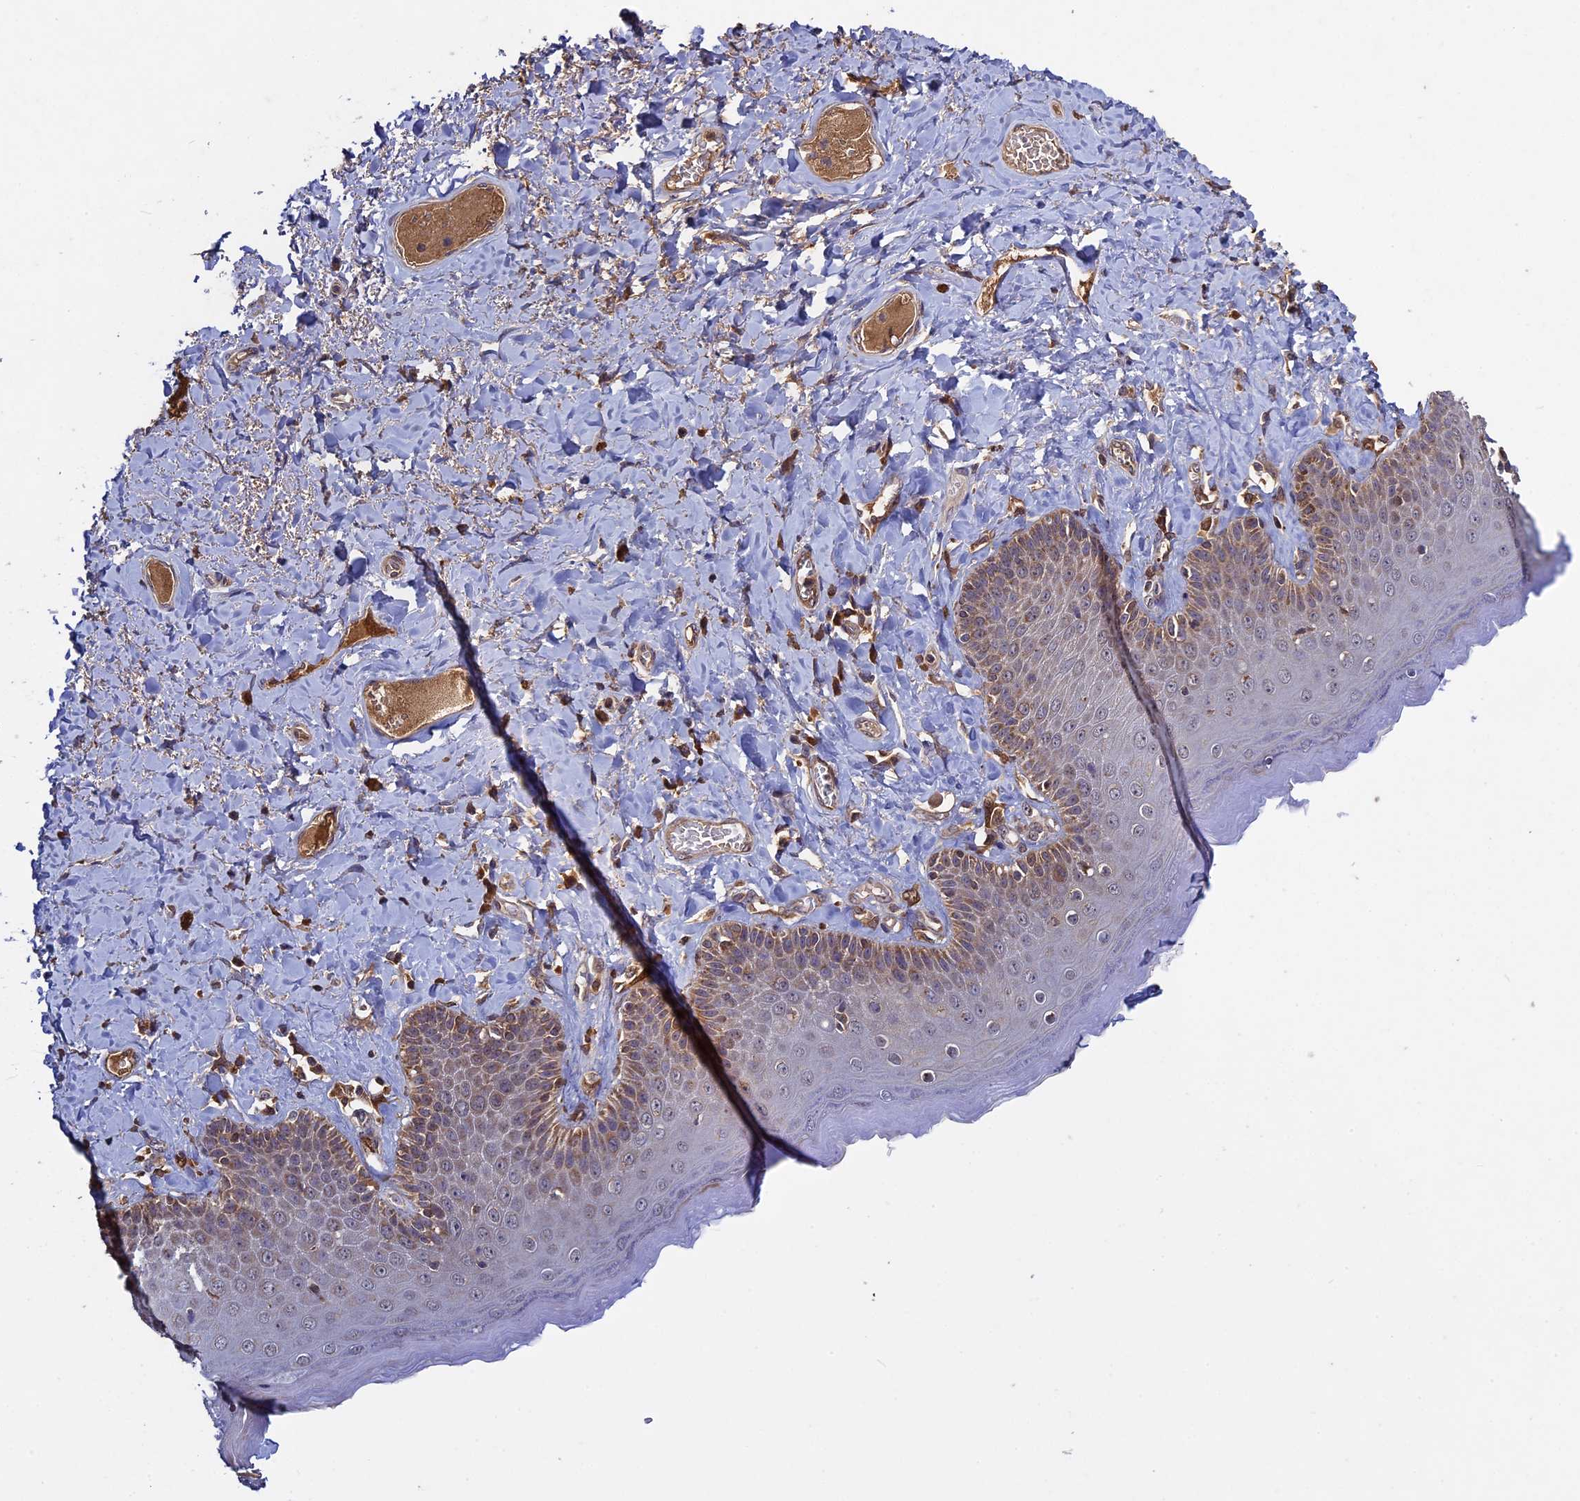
{"staining": {"intensity": "moderate", "quantity": "25%-75%", "location": "cytoplasmic/membranous"}, "tissue": "skin", "cell_type": "Epidermal cells", "image_type": "normal", "snomed": [{"axis": "morphology", "description": "Normal tissue, NOS"}, {"axis": "topography", "description": "Anal"}], "caption": "Moderate cytoplasmic/membranous staining for a protein is present in approximately 25%-75% of epidermal cells of normal skin using immunohistochemistry.", "gene": "RAB15", "patient": {"sex": "male", "age": 69}}